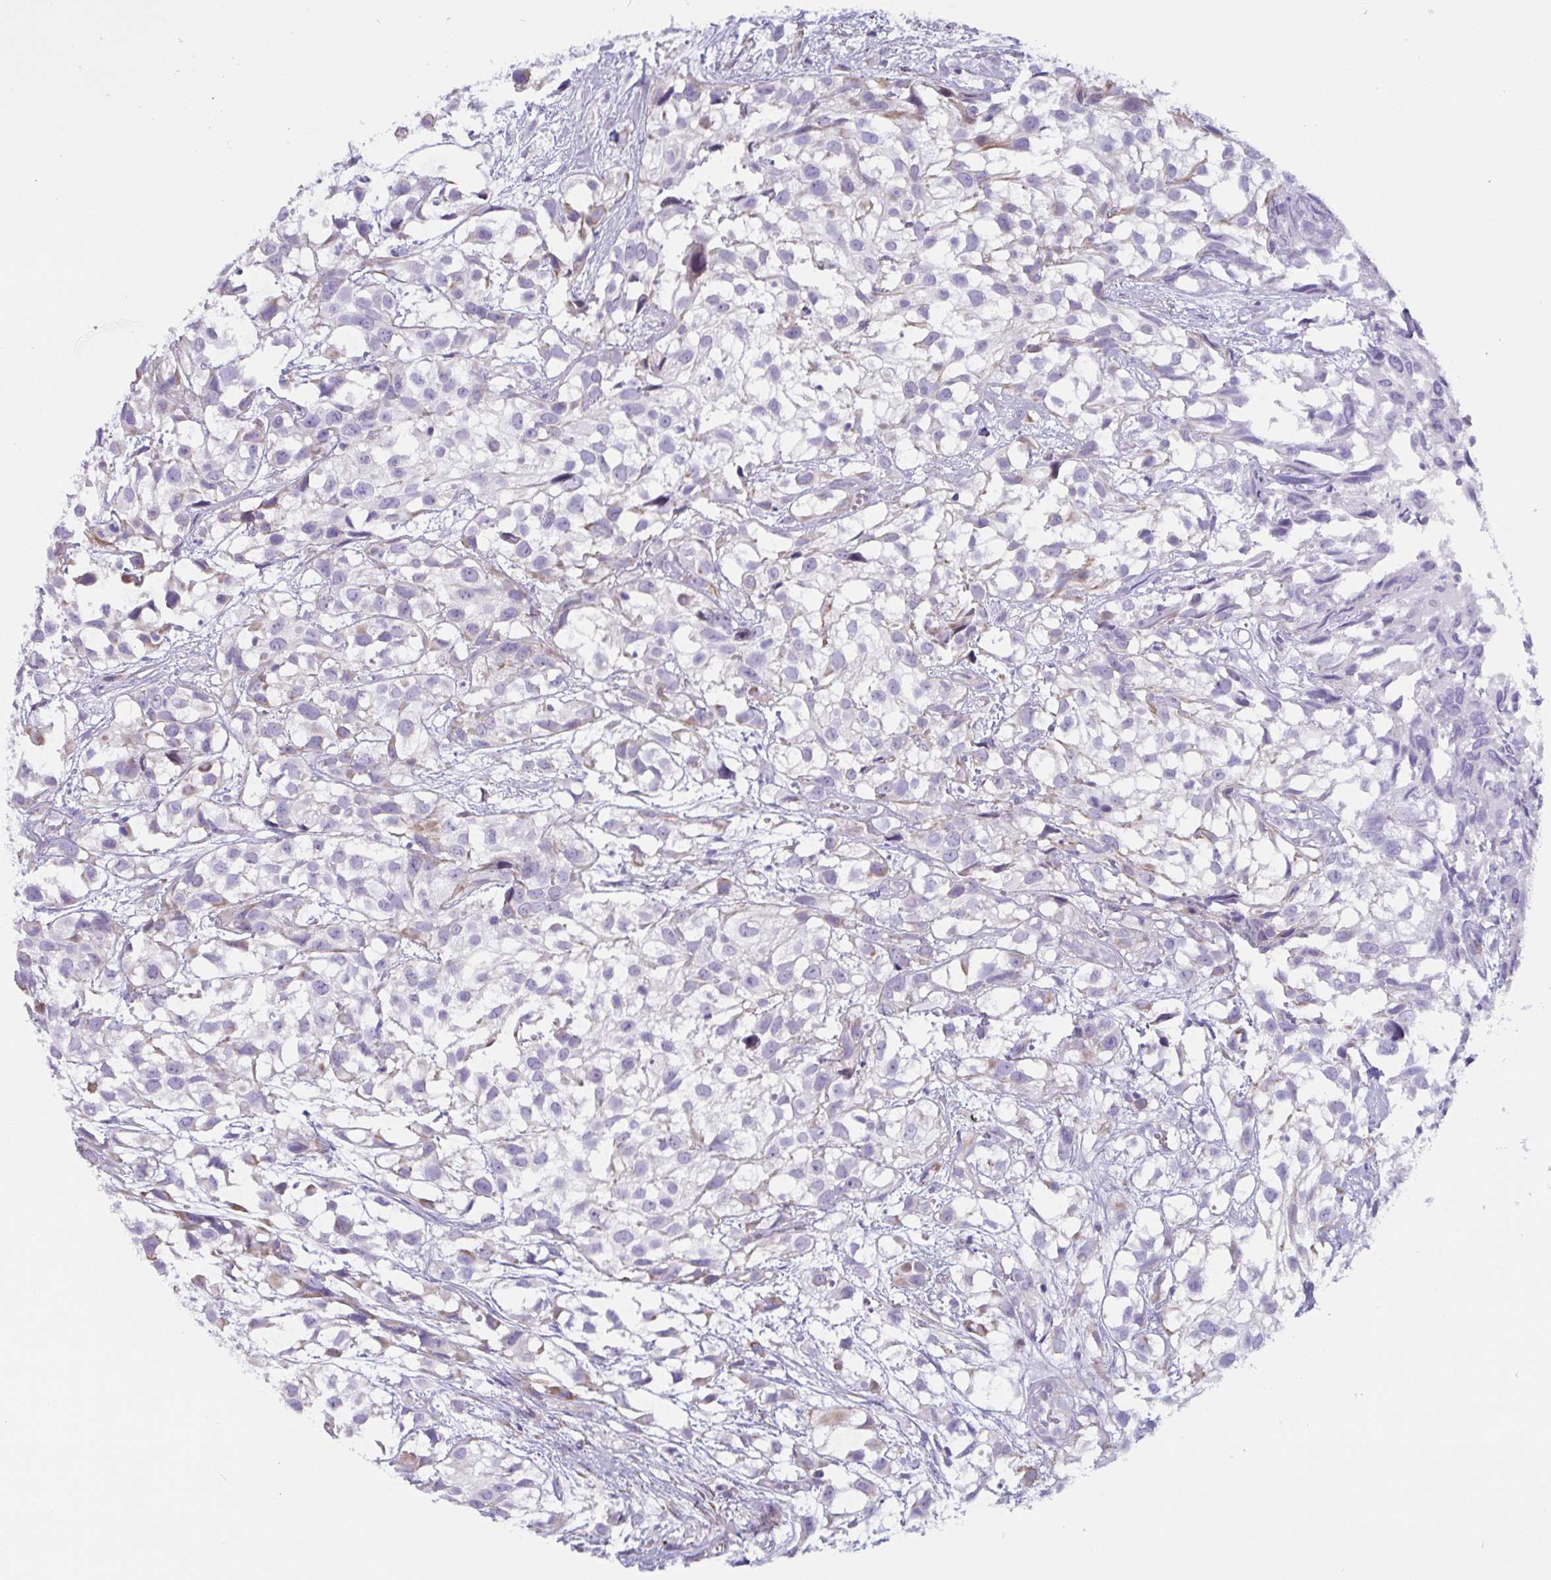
{"staining": {"intensity": "negative", "quantity": "none", "location": "none"}, "tissue": "urothelial cancer", "cell_type": "Tumor cells", "image_type": "cancer", "snomed": [{"axis": "morphology", "description": "Urothelial carcinoma, High grade"}, {"axis": "topography", "description": "Urinary bladder"}], "caption": "Immunohistochemical staining of urothelial carcinoma (high-grade) shows no significant expression in tumor cells.", "gene": "OR5P3", "patient": {"sex": "male", "age": 56}}